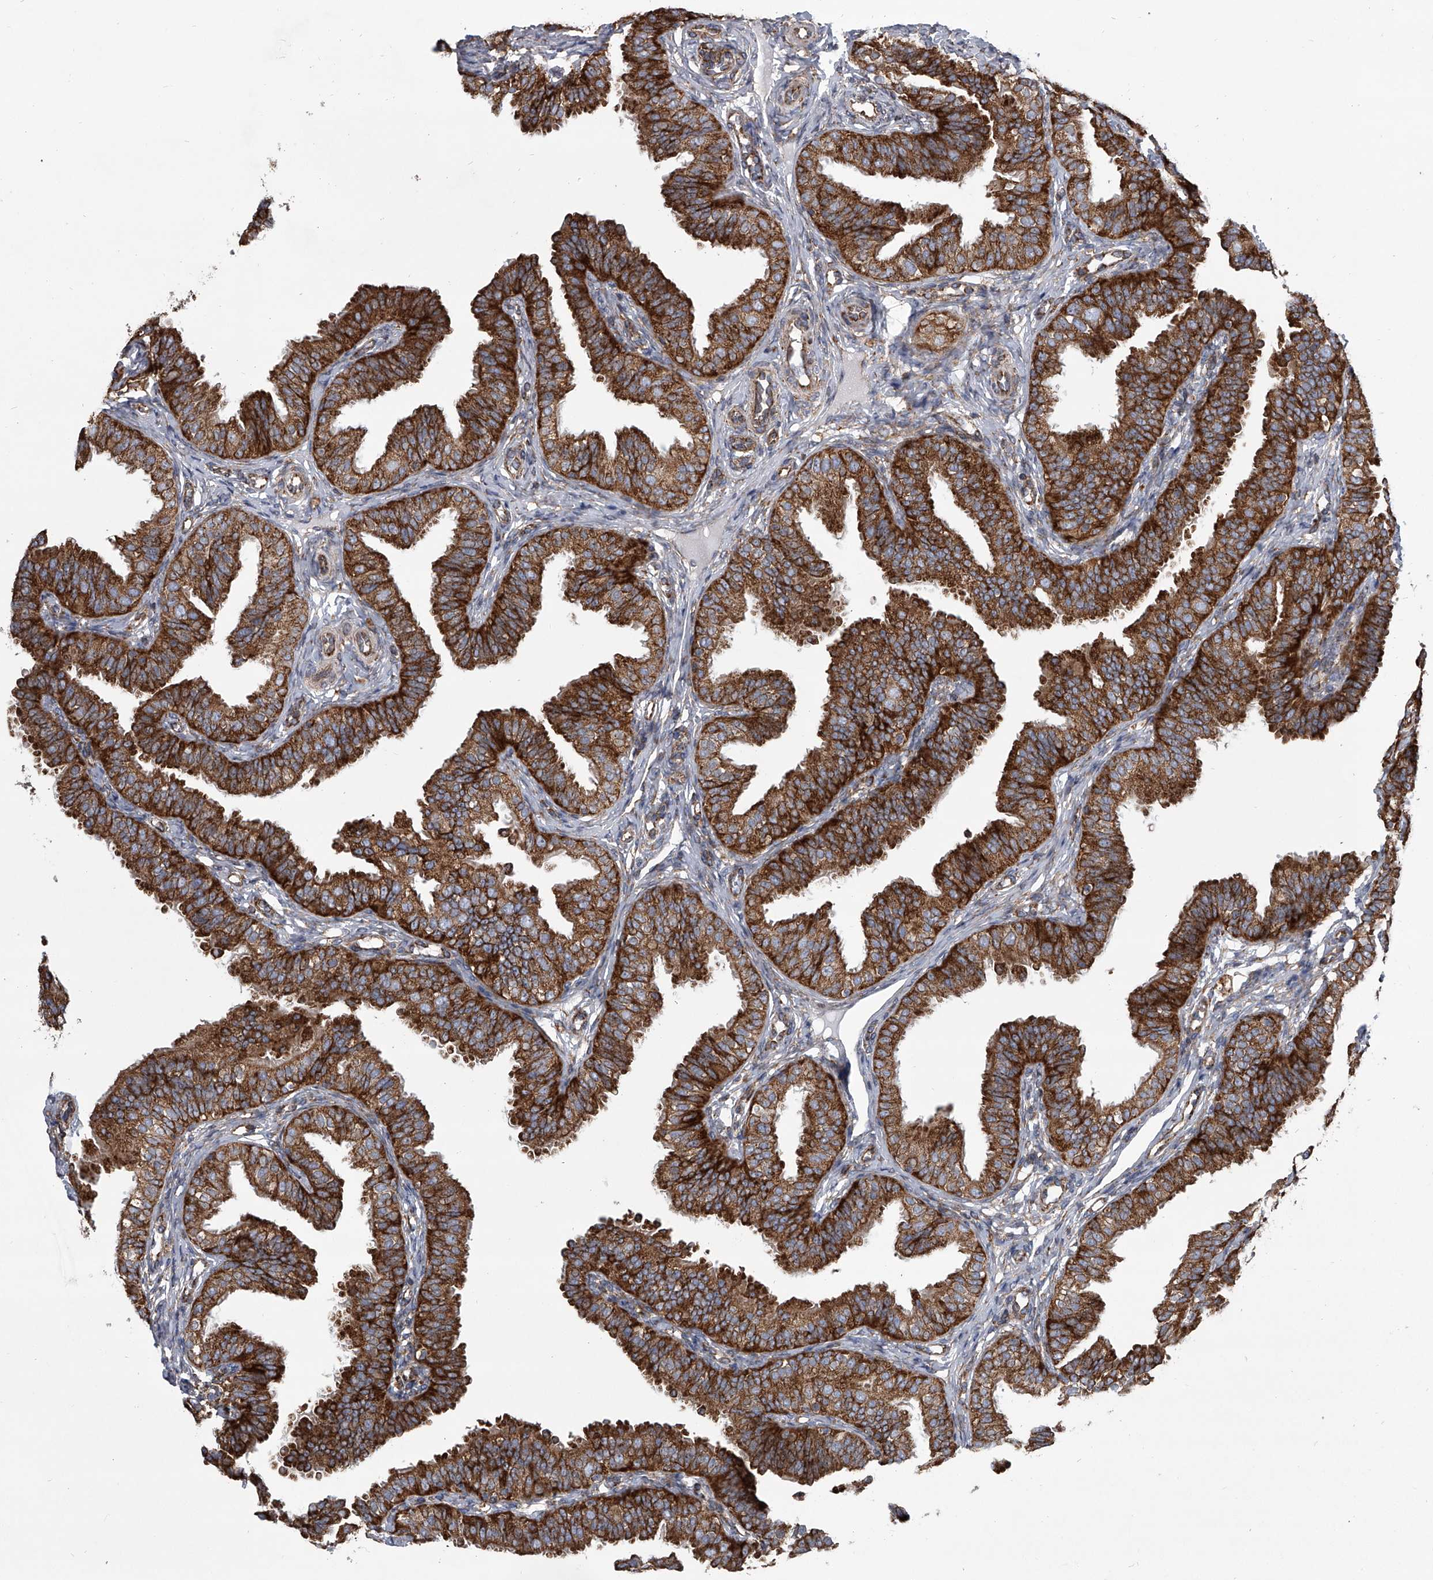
{"staining": {"intensity": "strong", "quantity": ">75%", "location": "cytoplasmic/membranous"}, "tissue": "fallopian tube", "cell_type": "Glandular cells", "image_type": "normal", "snomed": [{"axis": "morphology", "description": "Normal tissue, NOS"}, {"axis": "topography", "description": "Fallopian tube"}], "caption": "High-power microscopy captured an immunohistochemistry (IHC) photomicrograph of benign fallopian tube, revealing strong cytoplasmic/membranous positivity in about >75% of glandular cells. (DAB IHC, brown staining for protein, blue staining for nuclei).", "gene": "ZC3H15", "patient": {"sex": "female", "age": 35}}